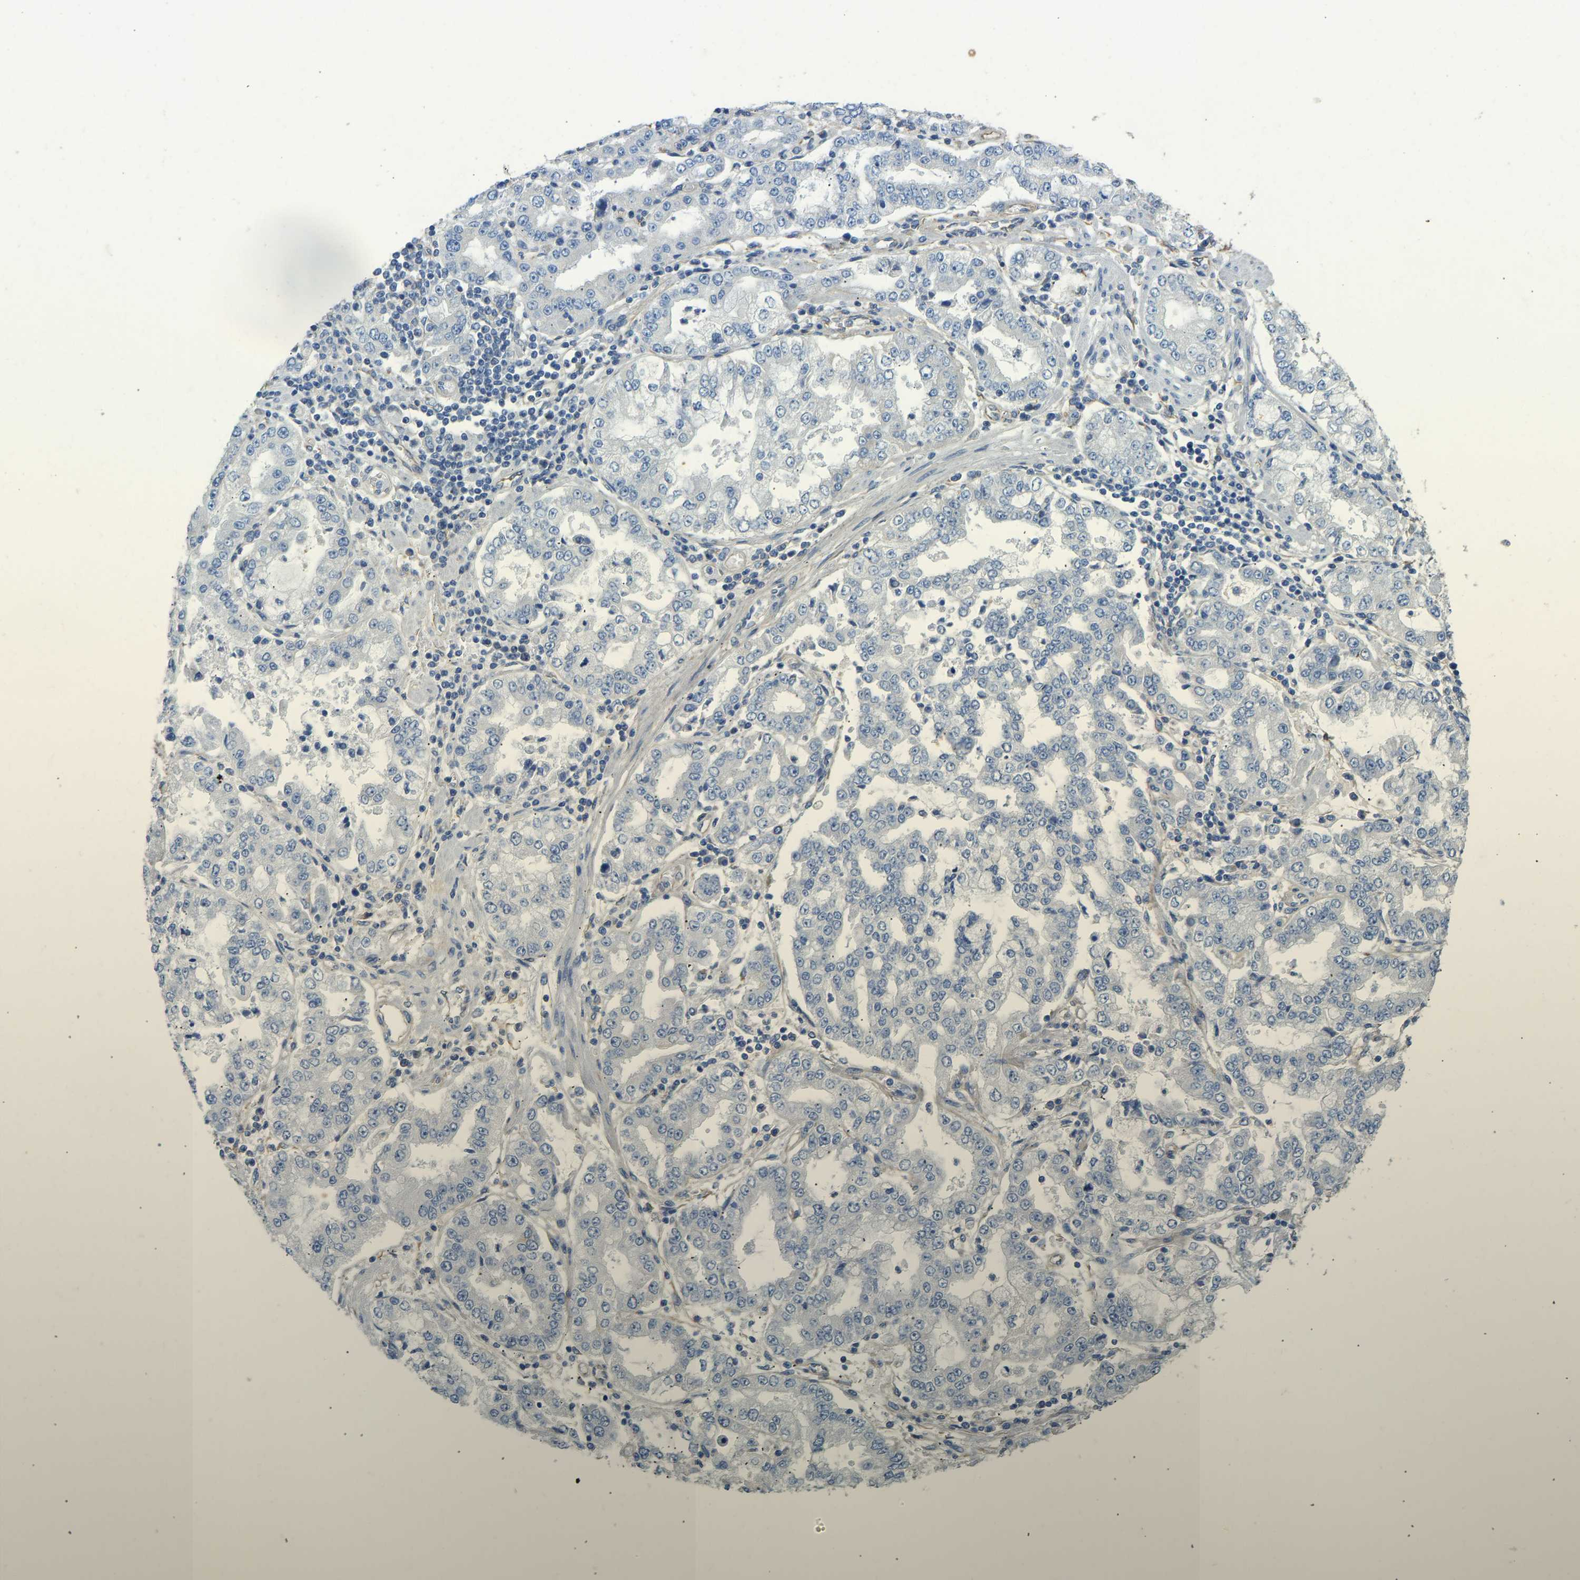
{"staining": {"intensity": "negative", "quantity": "none", "location": "none"}, "tissue": "stomach cancer", "cell_type": "Tumor cells", "image_type": "cancer", "snomed": [{"axis": "morphology", "description": "Adenocarcinoma, NOS"}, {"axis": "topography", "description": "Stomach"}], "caption": "IHC histopathology image of neoplastic tissue: stomach cancer stained with DAB (3,3'-diaminobenzidine) demonstrates no significant protein positivity in tumor cells.", "gene": "TECTA", "patient": {"sex": "male", "age": 76}}